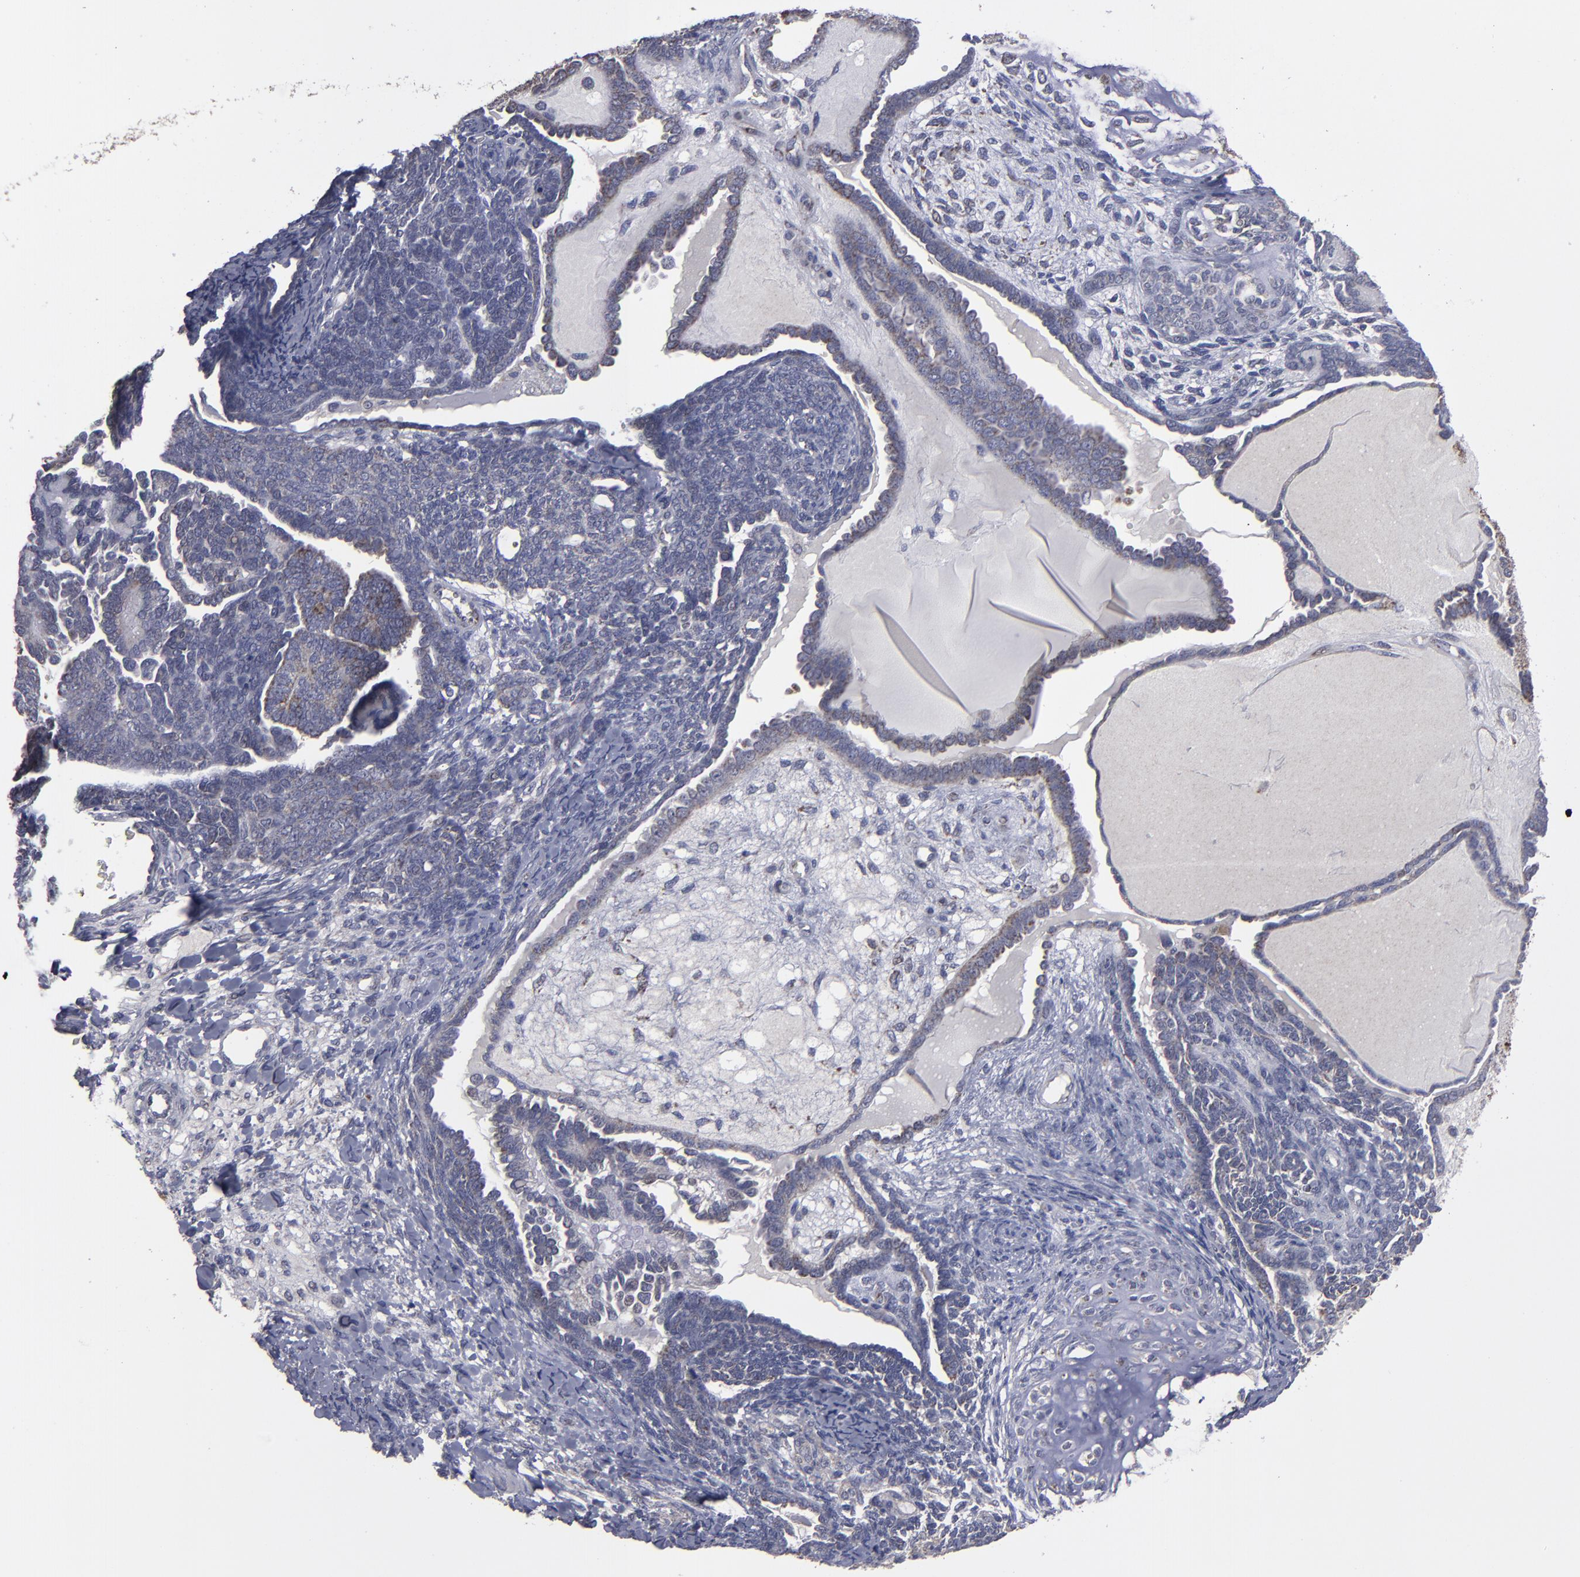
{"staining": {"intensity": "moderate", "quantity": "25%-75%", "location": "cytoplasmic/membranous"}, "tissue": "endometrial cancer", "cell_type": "Tumor cells", "image_type": "cancer", "snomed": [{"axis": "morphology", "description": "Neoplasm, malignant, NOS"}, {"axis": "topography", "description": "Endometrium"}], "caption": "An immunohistochemistry histopathology image of tumor tissue is shown. Protein staining in brown labels moderate cytoplasmic/membranous positivity in endometrial cancer within tumor cells. Nuclei are stained in blue.", "gene": "MYOM2", "patient": {"sex": "female", "age": 74}}